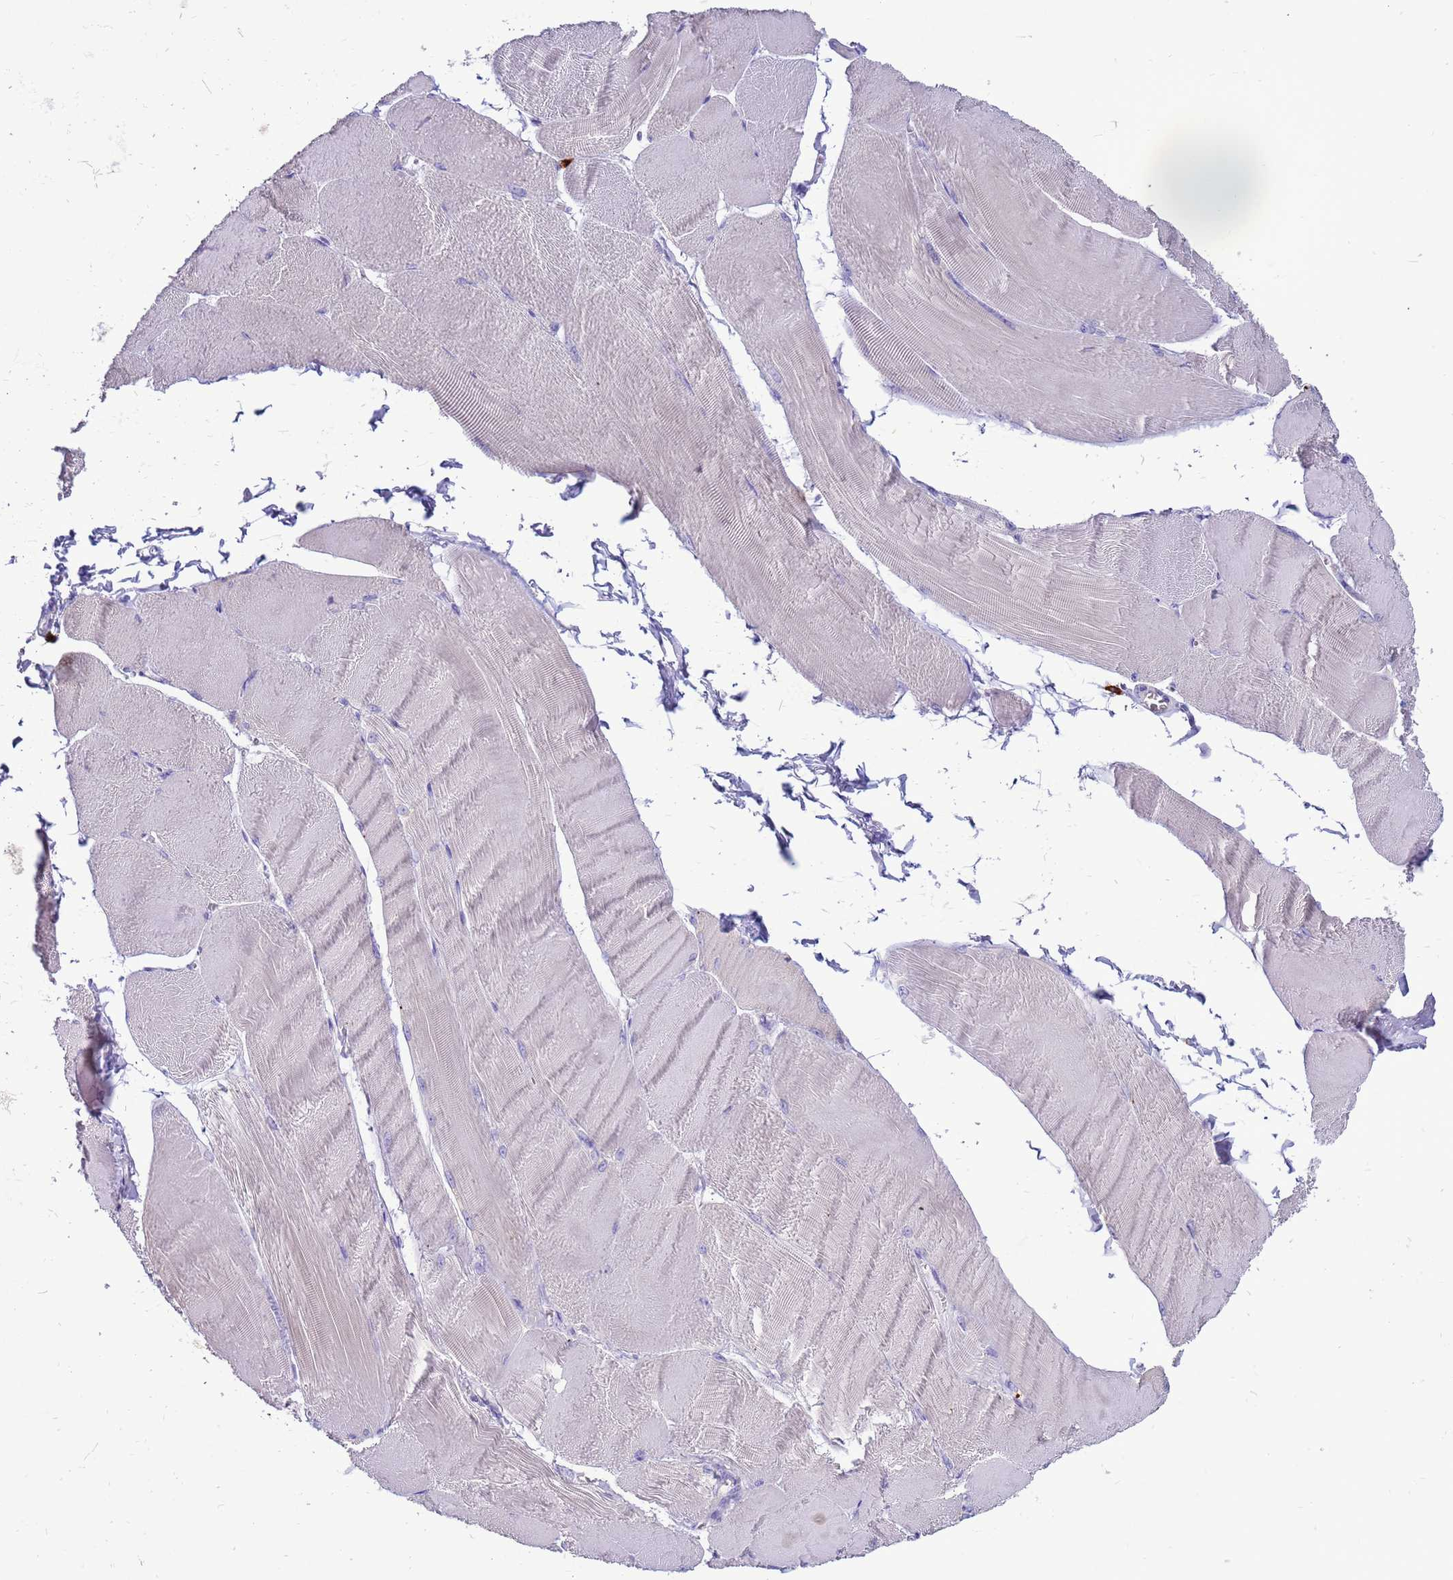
{"staining": {"intensity": "negative", "quantity": "none", "location": "none"}, "tissue": "skeletal muscle", "cell_type": "Myocytes", "image_type": "normal", "snomed": [{"axis": "morphology", "description": "Normal tissue, NOS"}, {"axis": "morphology", "description": "Basal cell carcinoma"}, {"axis": "topography", "description": "Skeletal muscle"}], "caption": "Immunohistochemistry photomicrograph of normal human skeletal muscle stained for a protein (brown), which exhibits no staining in myocytes. (DAB (3,3'-diaminobenzidine) immunohistochemistry (IHC) visualized using brightfield microscopy, high magnification).", "gene": "PDE10A", "patient": {"sex": "female", "age": 64}}